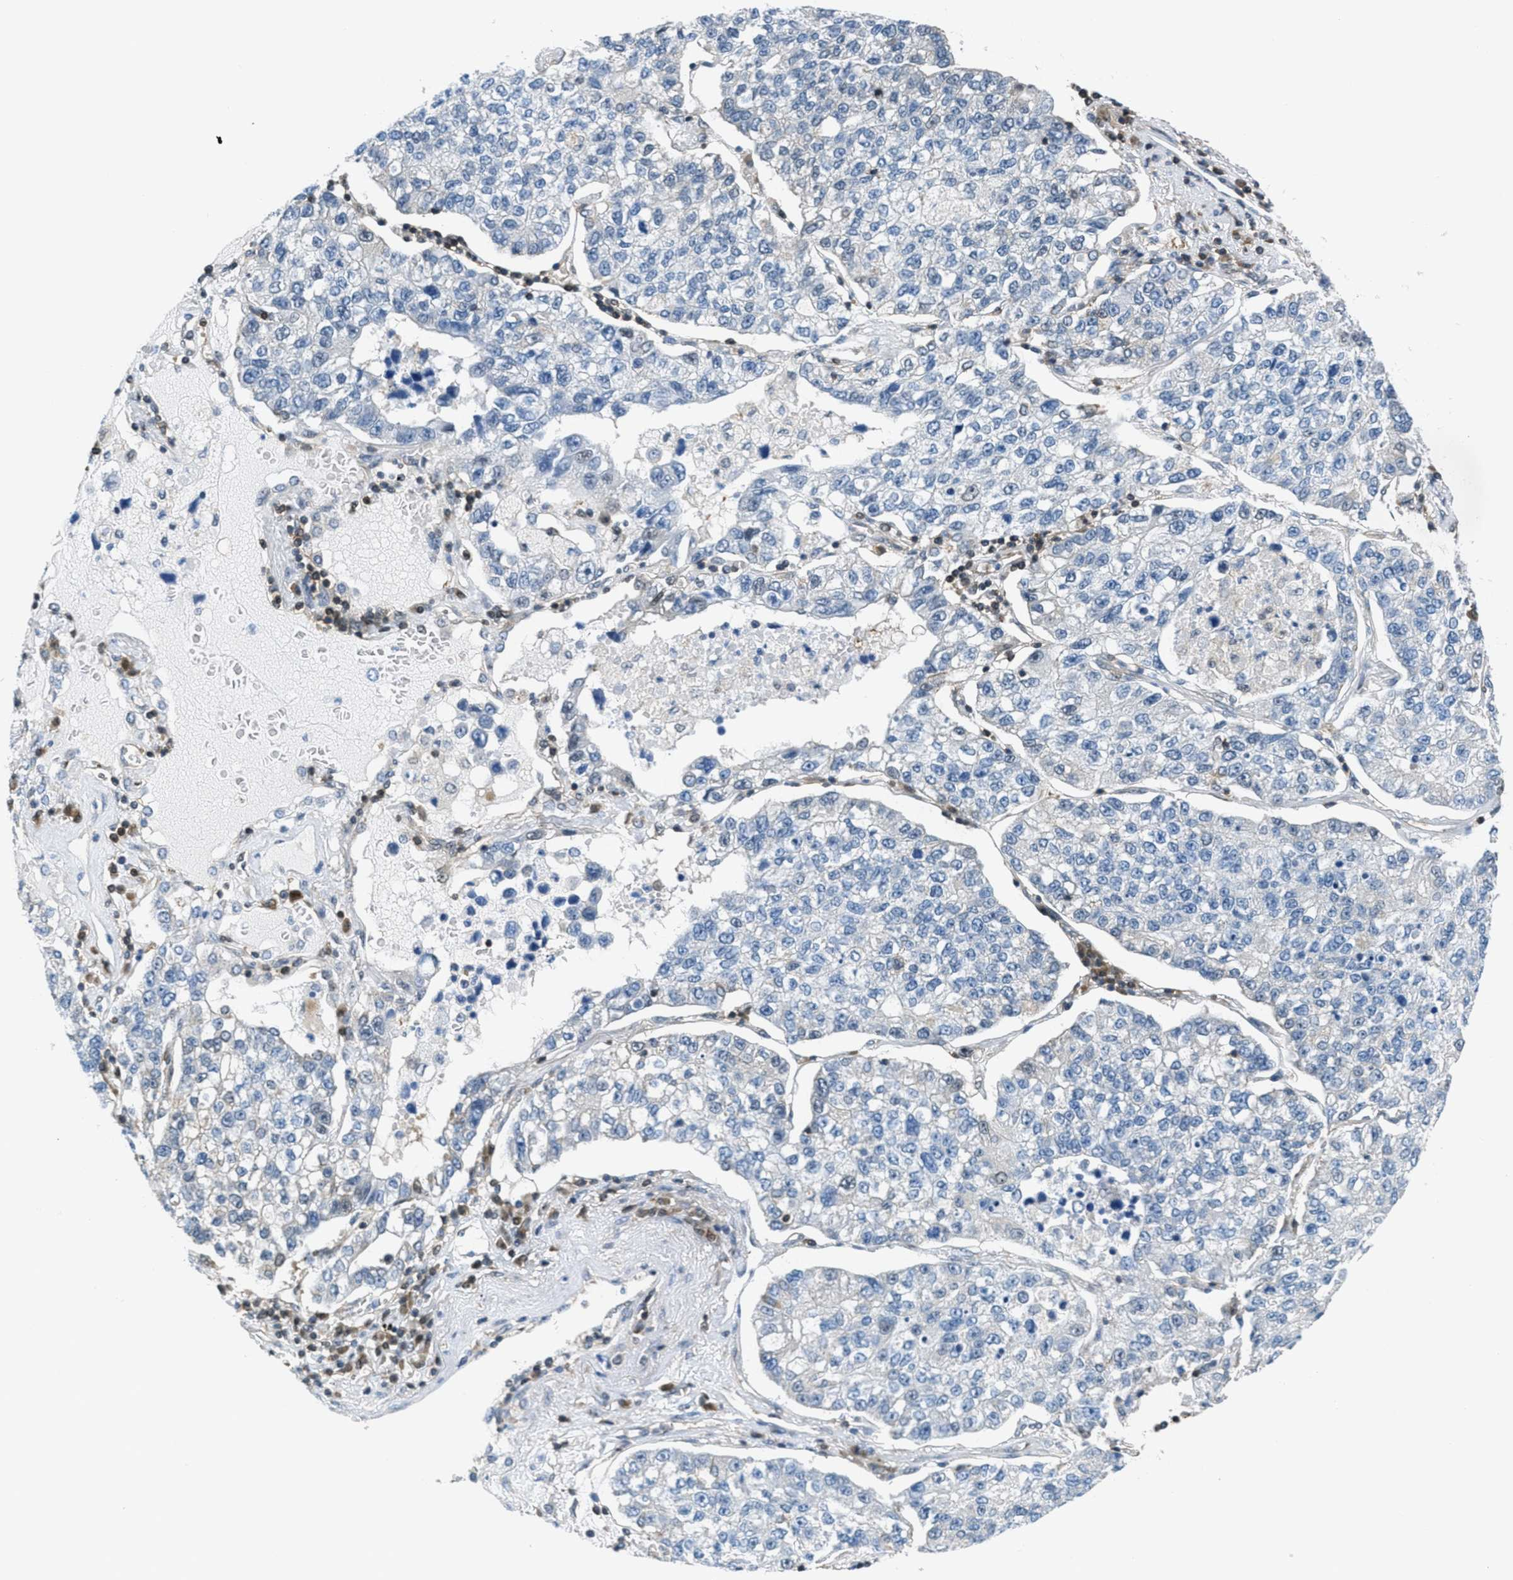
{"staining": {"intensity": "negative", "quantity": "none", "location": "none"}, "tissue": "lung cancer", "cell_type": "Tumor cells", "image_type": "cancer", "snomed": [{"axis": "morphology", "description": "Adenocarcinoma, NOS"}, {"axis": "topography", "description": "Lung"}], "caption": "Lung adenocarcinoma stained for a protein using IHC demonstrates no expression tumor cells.", "gene": "PIP5K1C", "patient": {"sex": "male", "age": 49}}